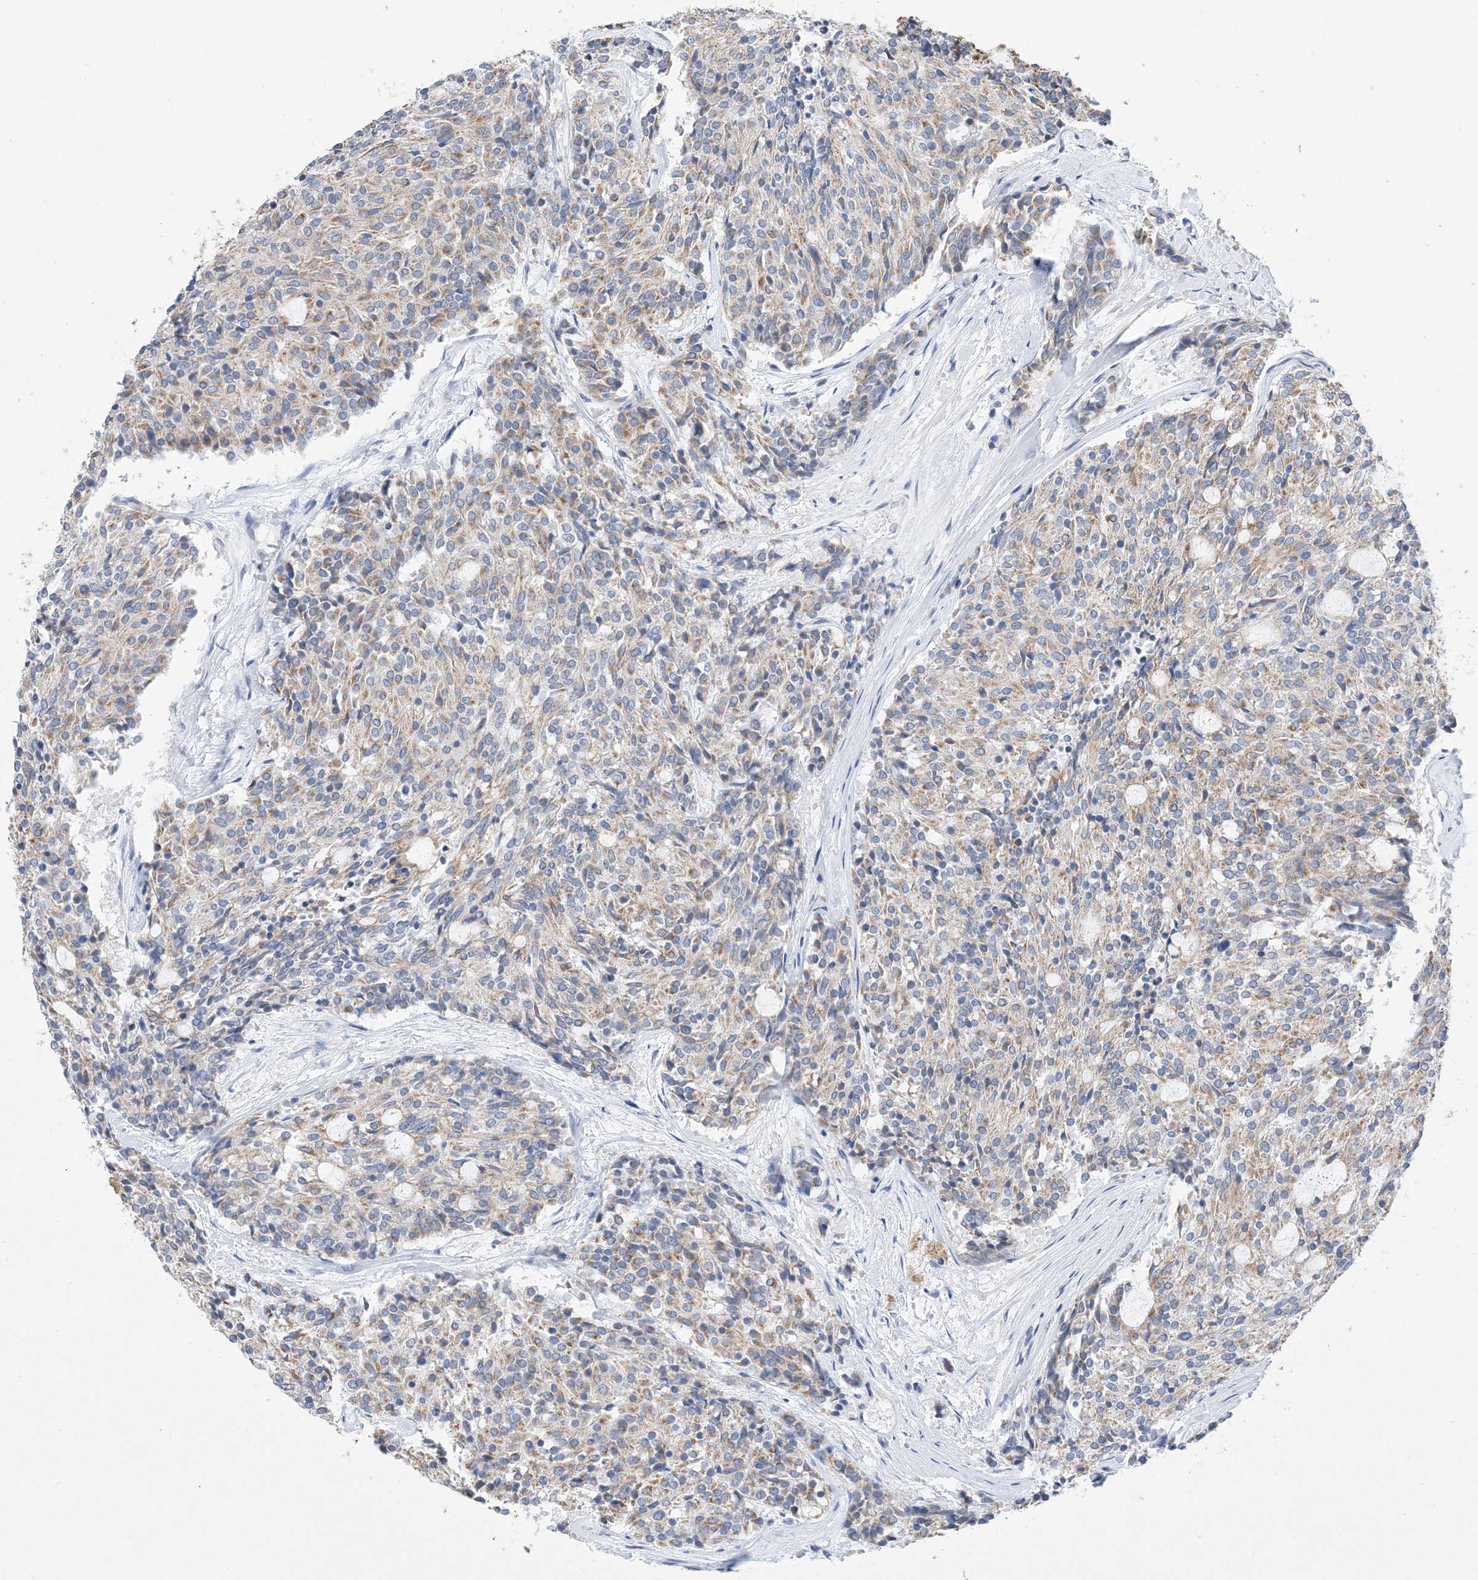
{"staining": {"intensity": "moderate", "quantity": "25%-75%", "location": "cytoplasmic/membranous"}, "tissue": "carcinoid", "cell_type": "Tumor cells", "image_type": "cancer", "snomed": [{"axis": "morphology", "description": "Carcinoid, malignant, NOS"}, {"axis": "topography", "description": "Pancreas"}], "caption": "Human carcinoid stained for a protein (brown) displays moderate cytoplasmic/membranous positive staining in about 25%-75% of tumor cells.", "gene": "PLK4", "patient": {"sex": "female", "age": 54}}